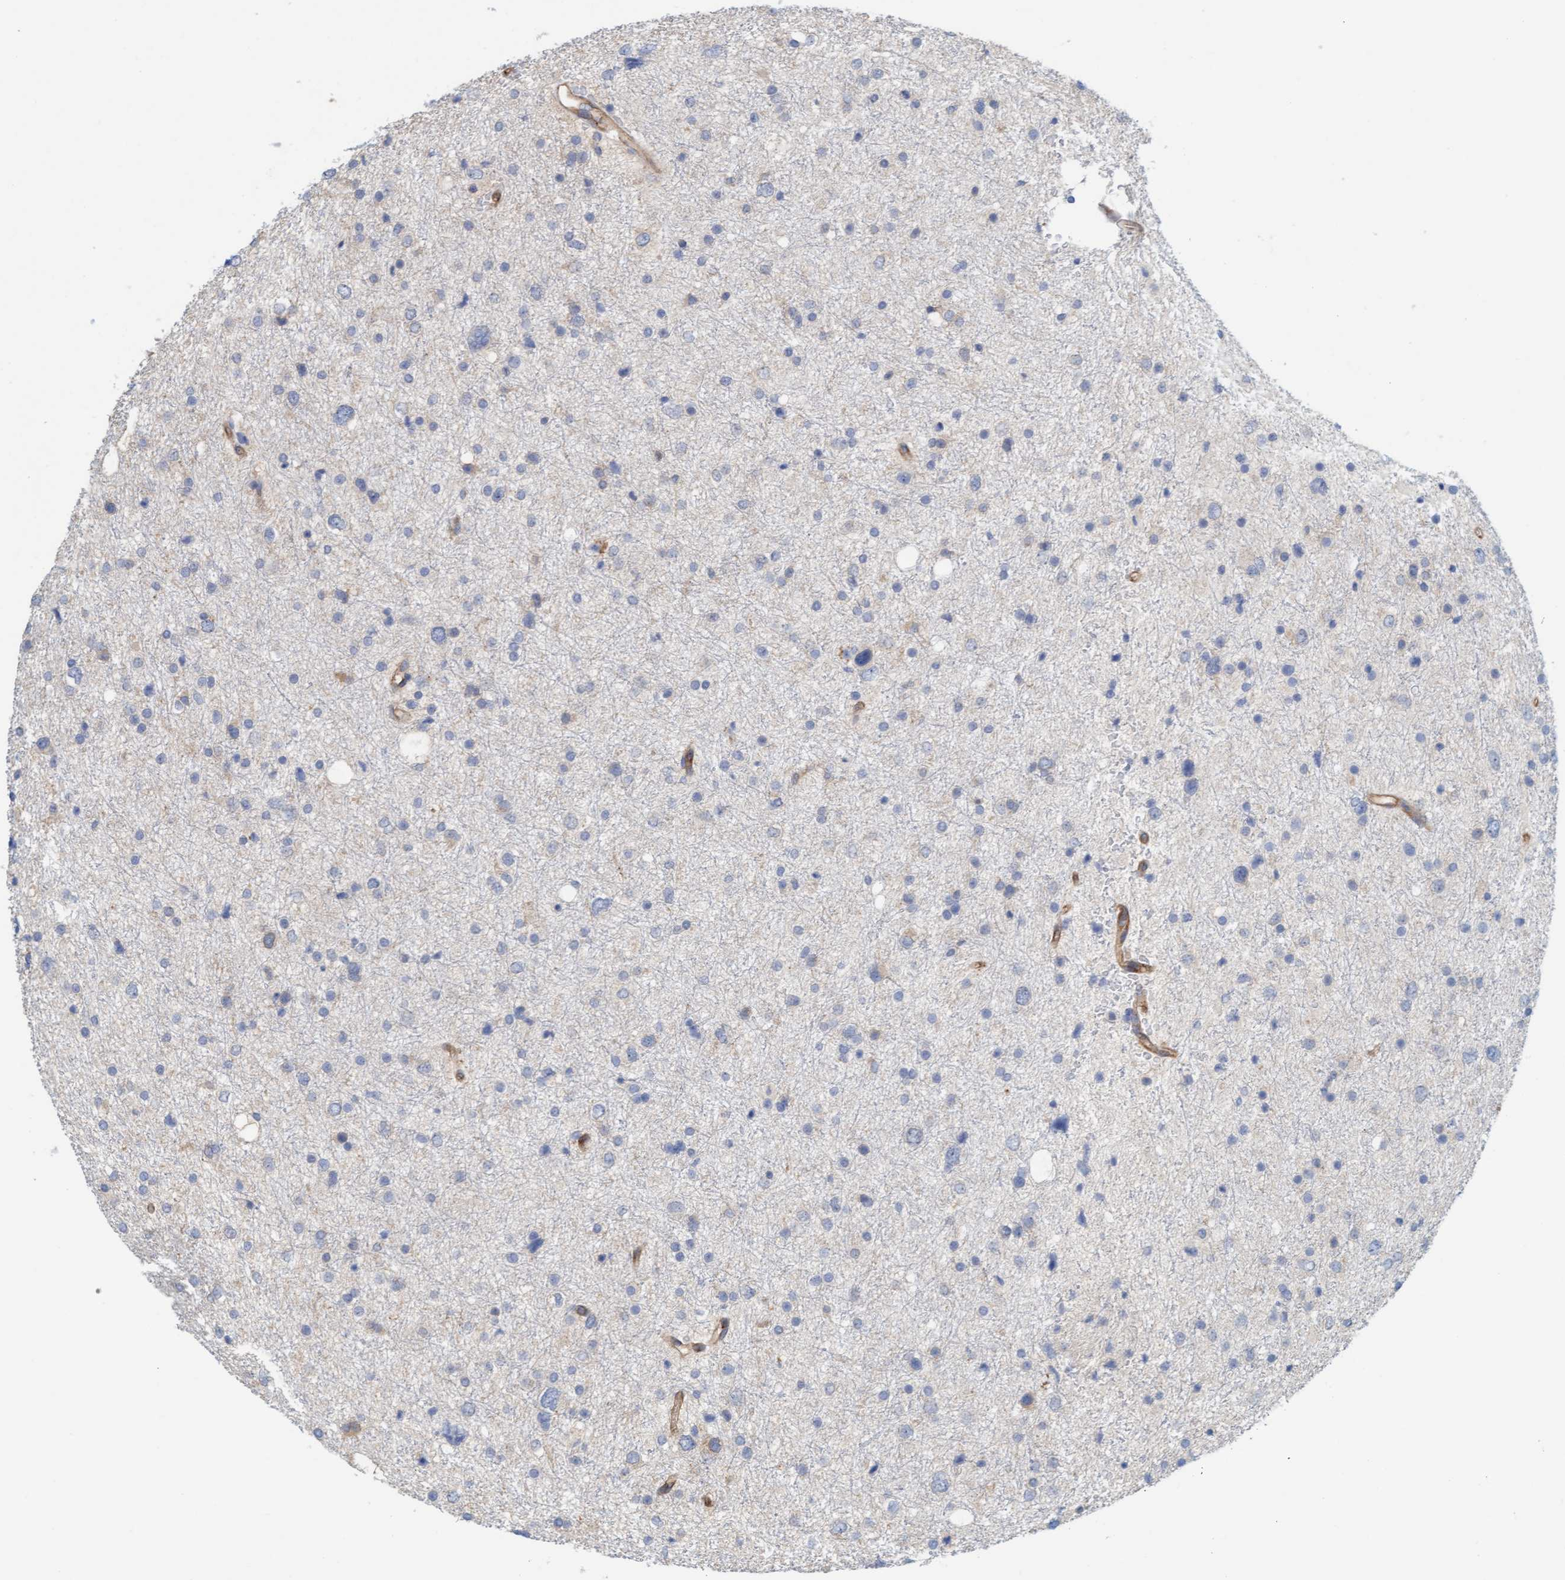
{"staining": {"intensity": "negative", "quantity": "none", "location": "none"}, "tissue": "glioma", "cell_type": "Tumor cells", "image_type": "cancer", "snomed": [{"axis": "morphology", "description": "Glioma, malignant, Low grade"}, {"axis": "topography", "description": "Brain"}], "caption": "Glioma was stained to show a protein in brown. There is no significant staining in tumor cells.", "gene": "PRKD2", "patient": {"sex": "female", "age": 37}}